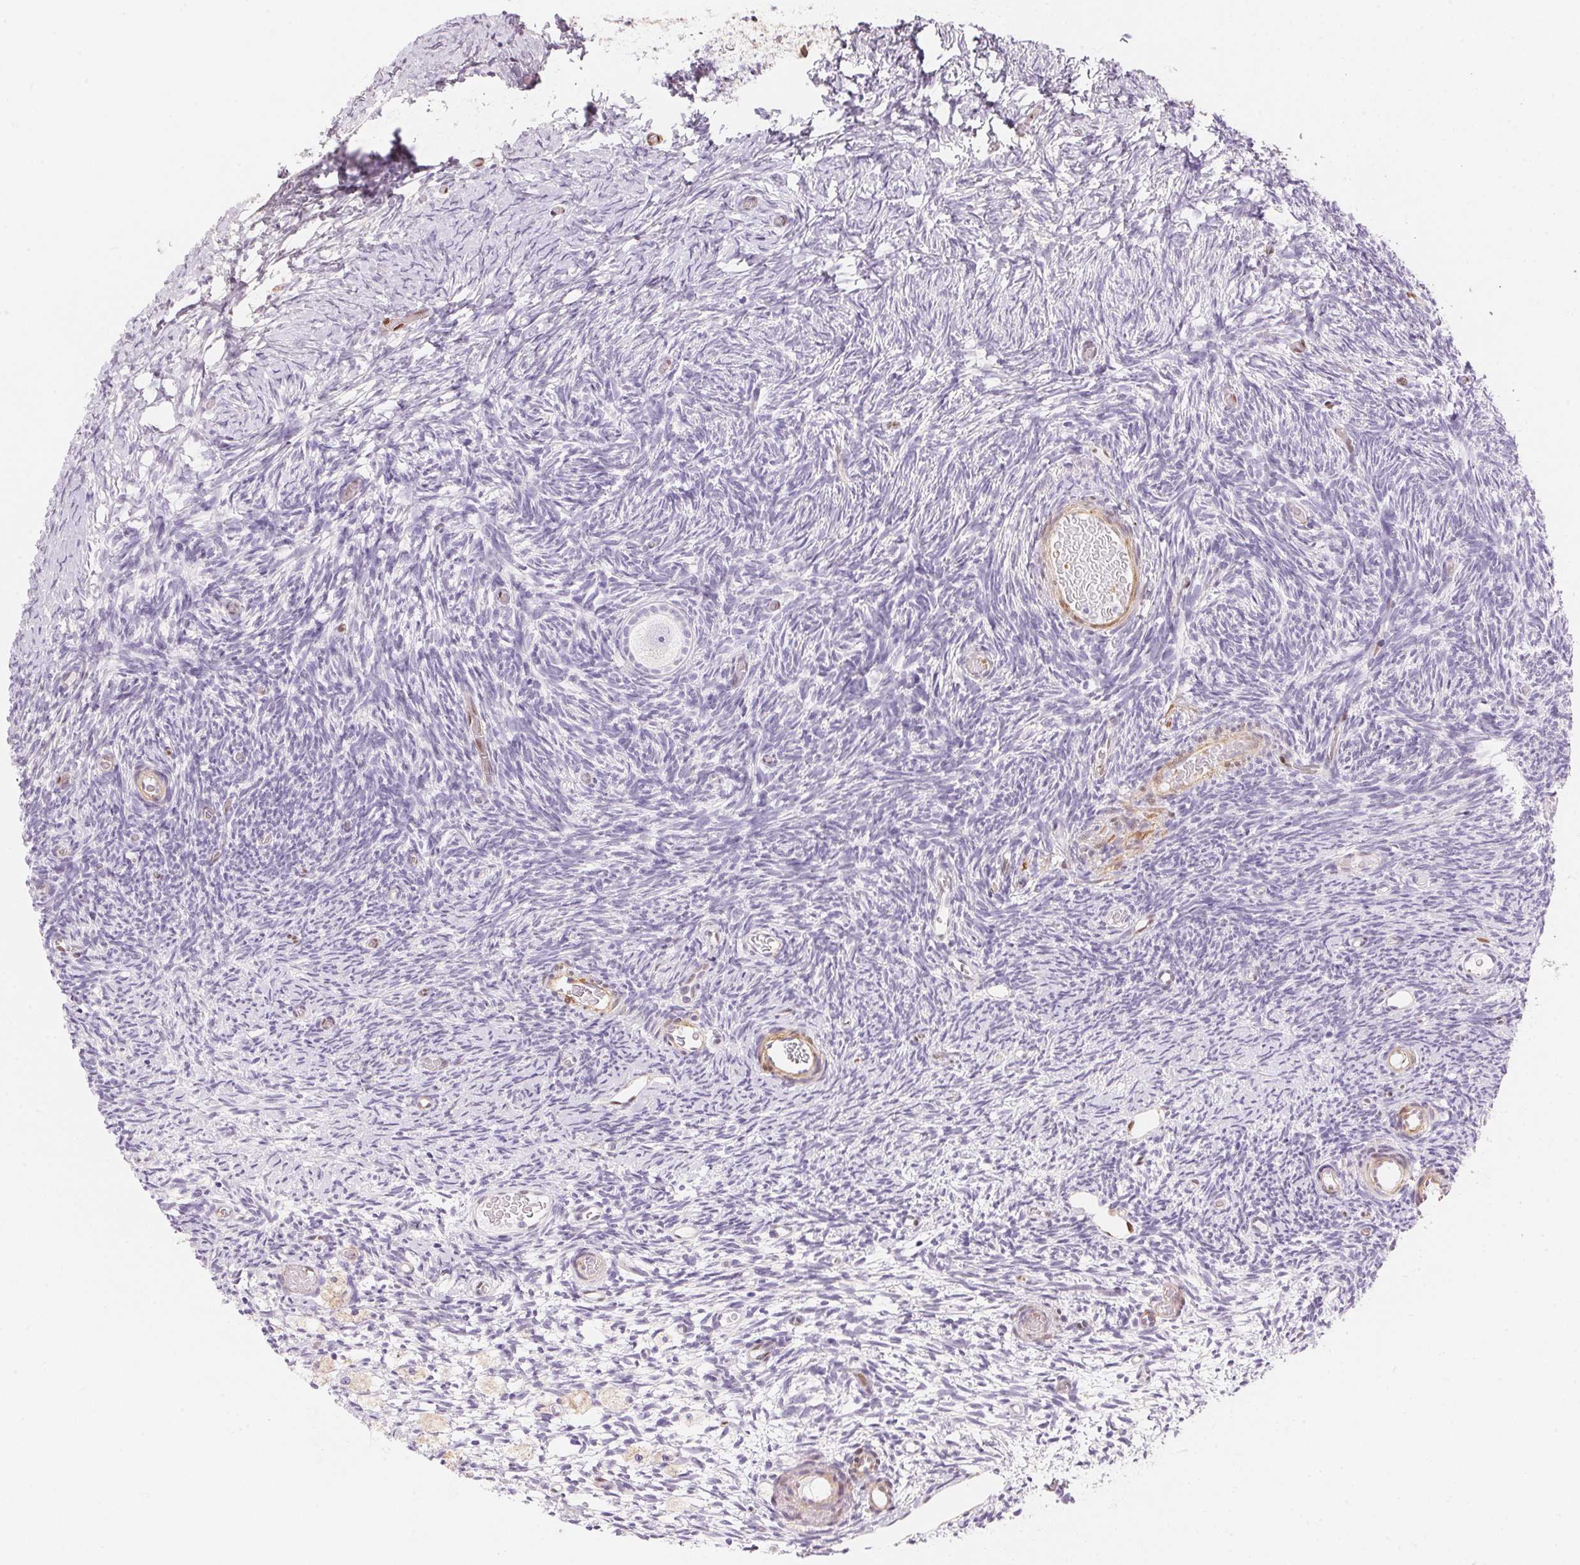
{"staining": {"intensity": "negative", "quantity": "none", "location": "none"}, "tissue": "ovary", "cell_type": "Follicle cells", "image_type": "normal", "snomed": [{"axis": "morphology", "description": "Normal tissue, NOS"}, {"axis": "topography", "description": "Ovary"}], "caption": "DAB immunohistochemical staining of benign human ovary demonstrates no significant staining in follicle cells. The staining was performed using DAB to visualize the protein expression in brown, while the nuclei were stained in blue with hematoxylin (Magnification: 20x).", "gene": "SMTN", "patient": {"sex": "female", "age": 39}}